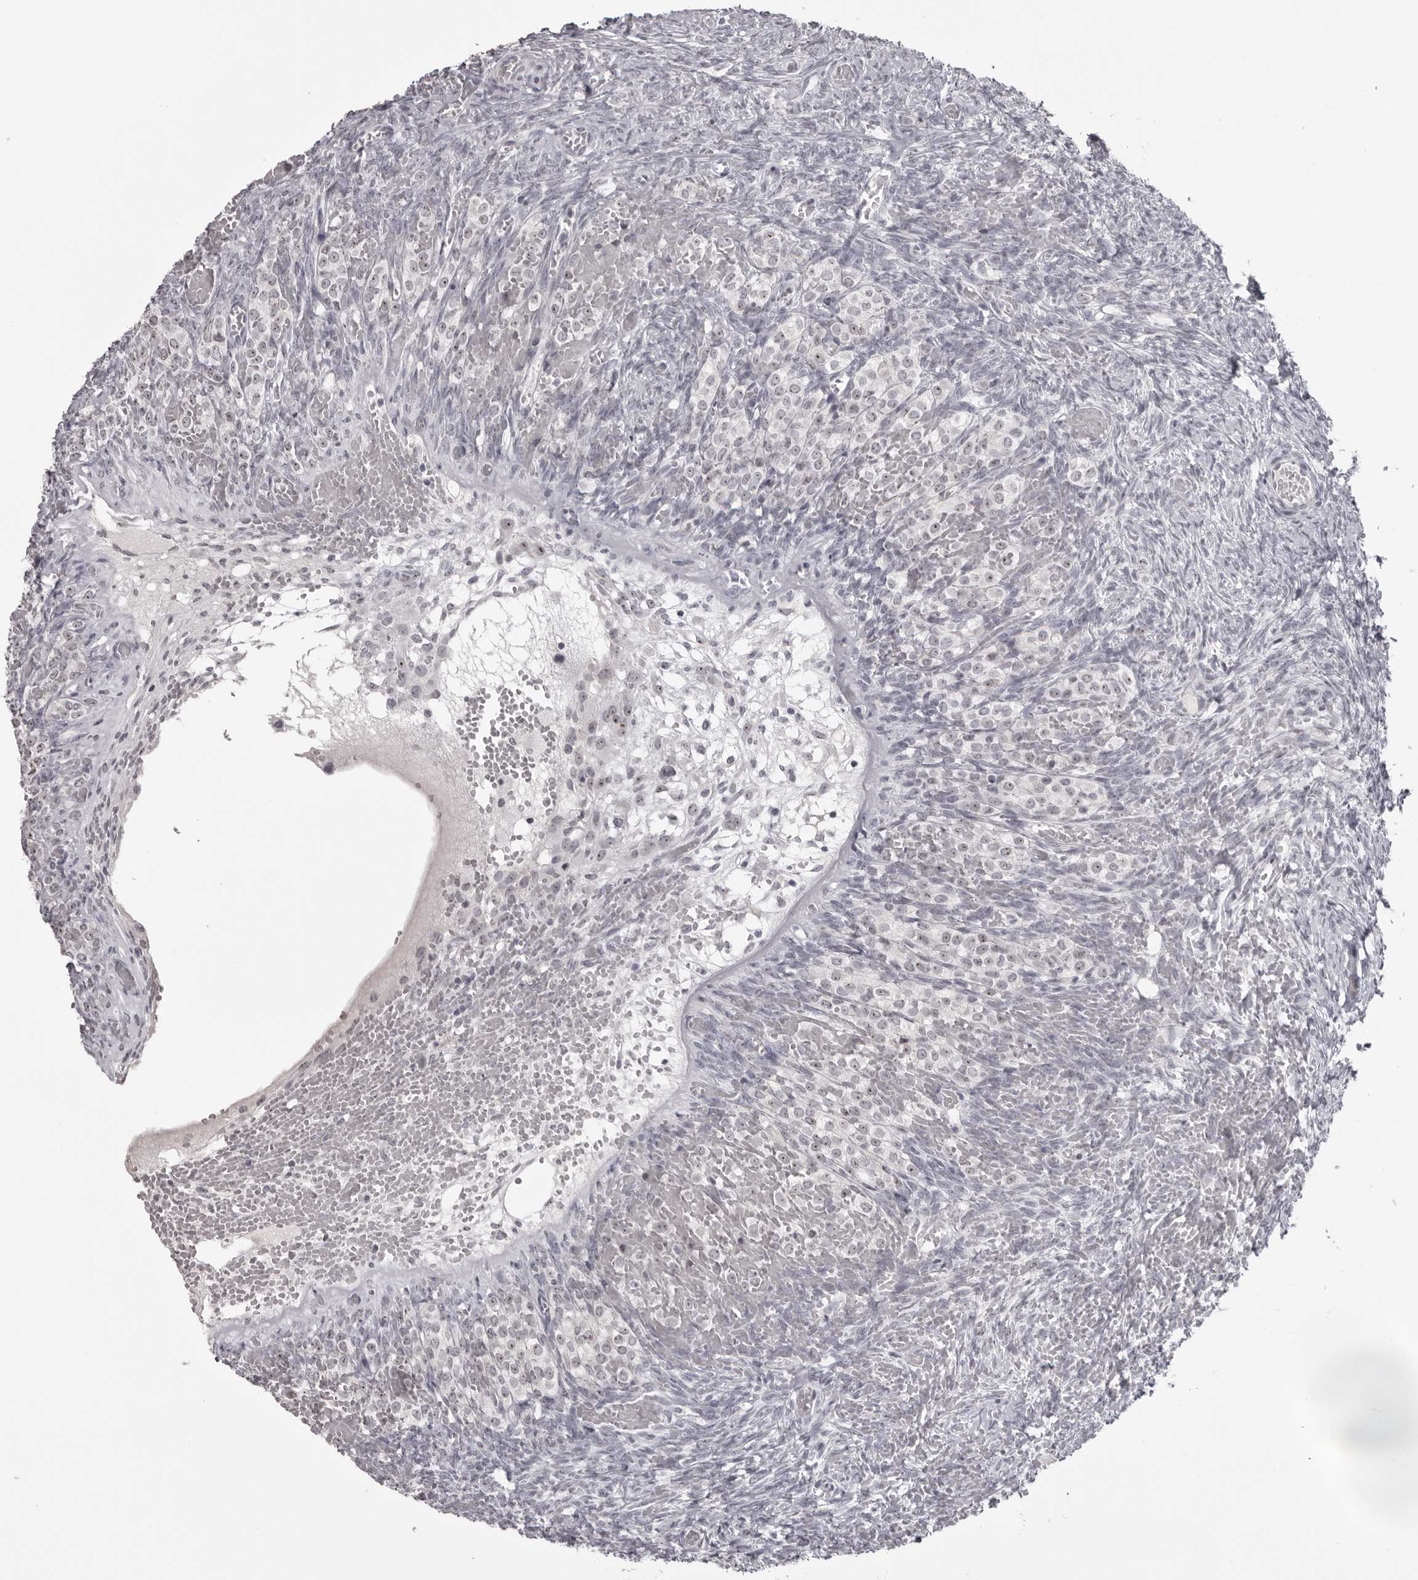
{"staining": {"intensity": "negative", "quantity": "none", "location": "none"}, "tissue": "ovary", "cell_type": "Ovarian stroma cells", "image_type": "normal", "snomed": [{"axis": "morphology", "description": "Adenocarcinoma, NOS"}, {"axis": "topography", "description": "Endometrium"}], "caption": "IHC micrograph of normal ovary: ovary stained with DAB (3,3'-diaminobenzidine) displays no significant protein expression in ovarian stroma cells.", "gene": "HELZ", "patient": {"sex": "female", "age": 32}}